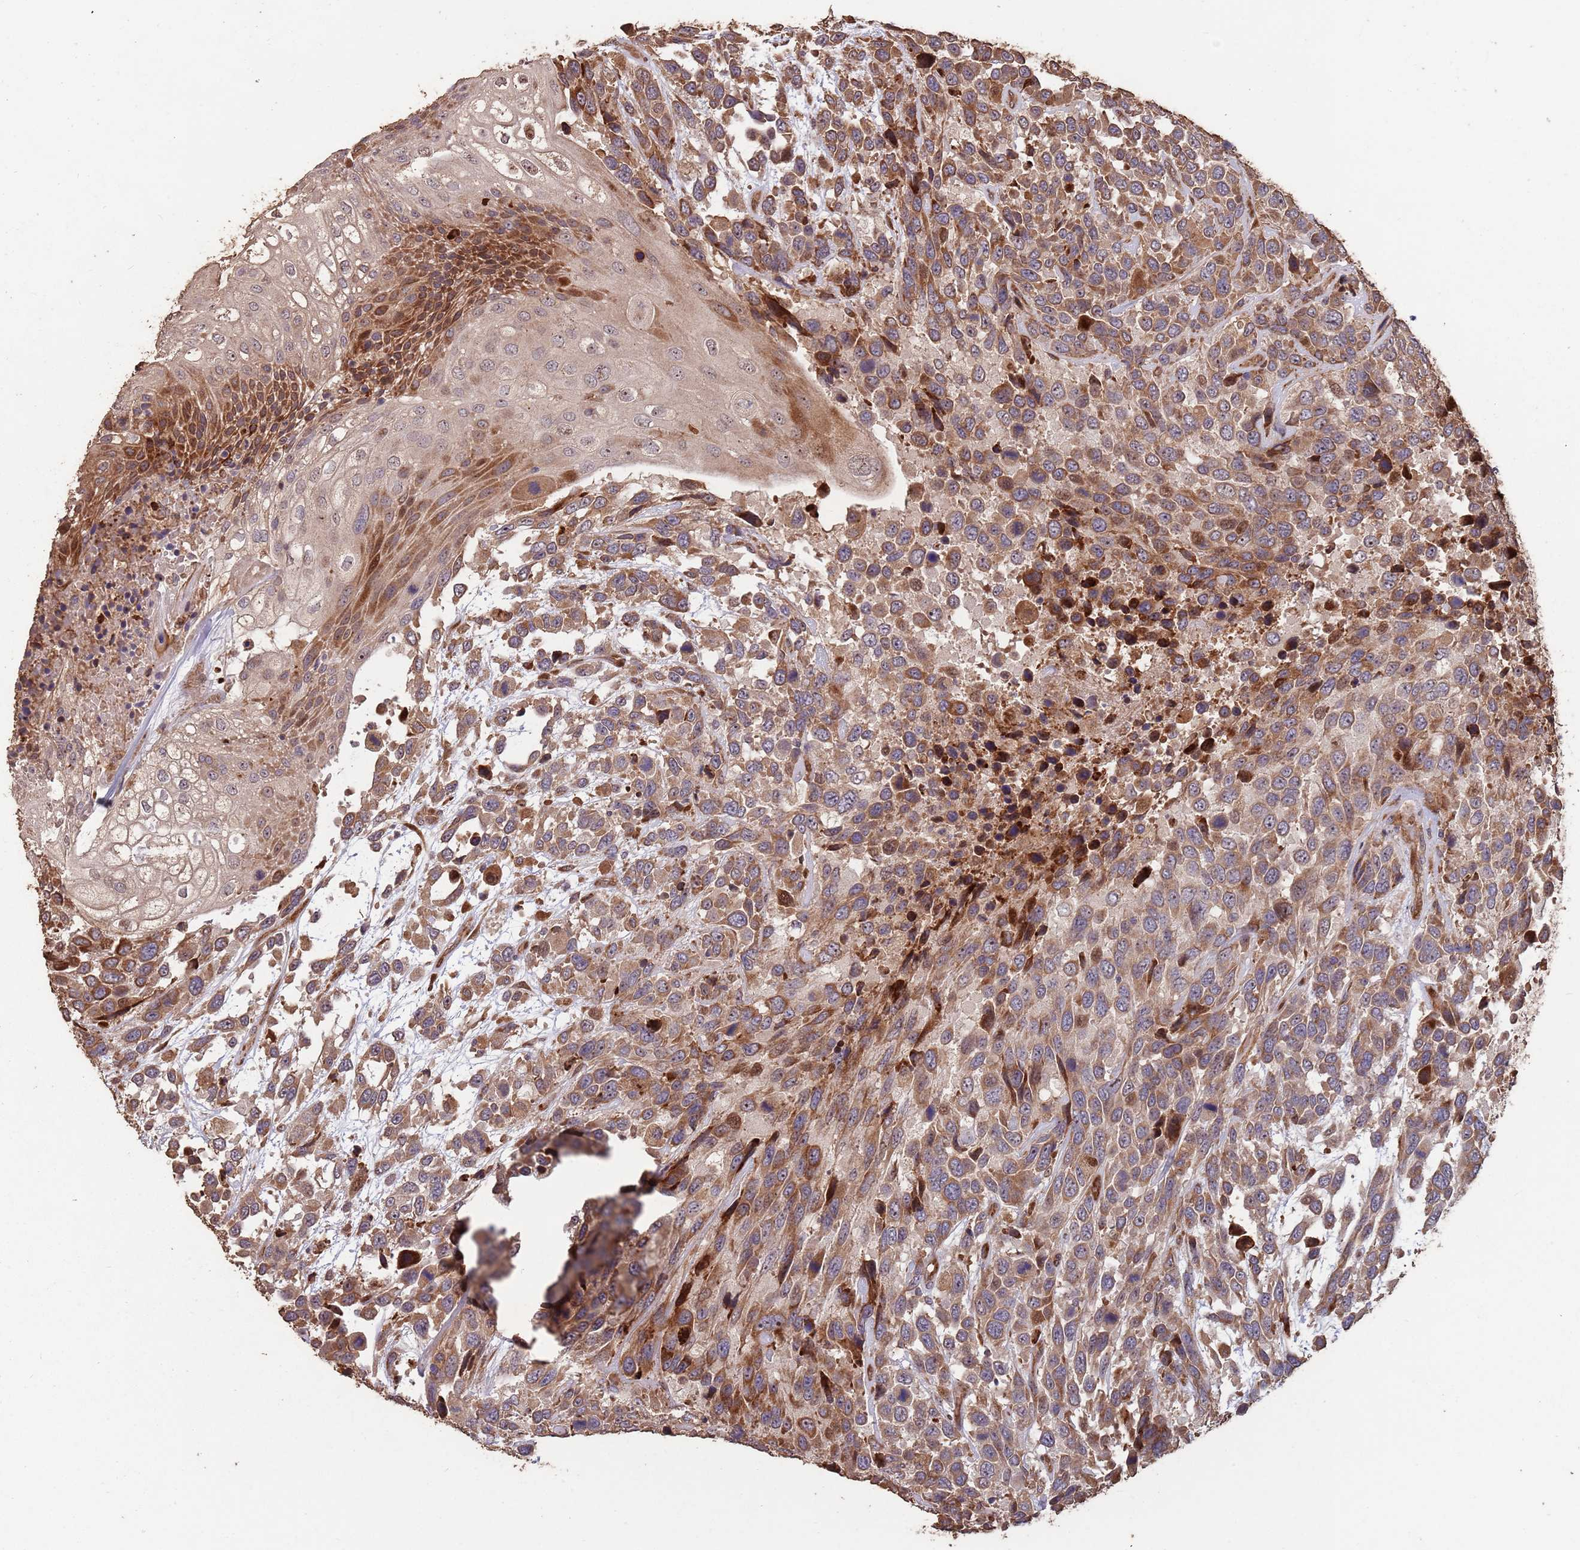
{"staining": {"intensity": "moderate", "quantity": ">75%", "location": "cytoplasmic/membranous"}, "tissue": "urothelial cancer", "cell_type": "Tumor cells", "image_type": "cancer", "snomed": [{"axis": "morphology", "description": "Urothelial carcinoma, High grade"}, {"axis": "topography", "description": "Urinary bladder"}], "caption": "There is medium levels of moderate cytoplasmic/membranous positivity in tumor cells of high-grade urothelial carcinoma, as demonstrated by immunohistochemical staining (brown color).", "gene": "ZNF428", "patient": {"sex": "female", "age": 70}}